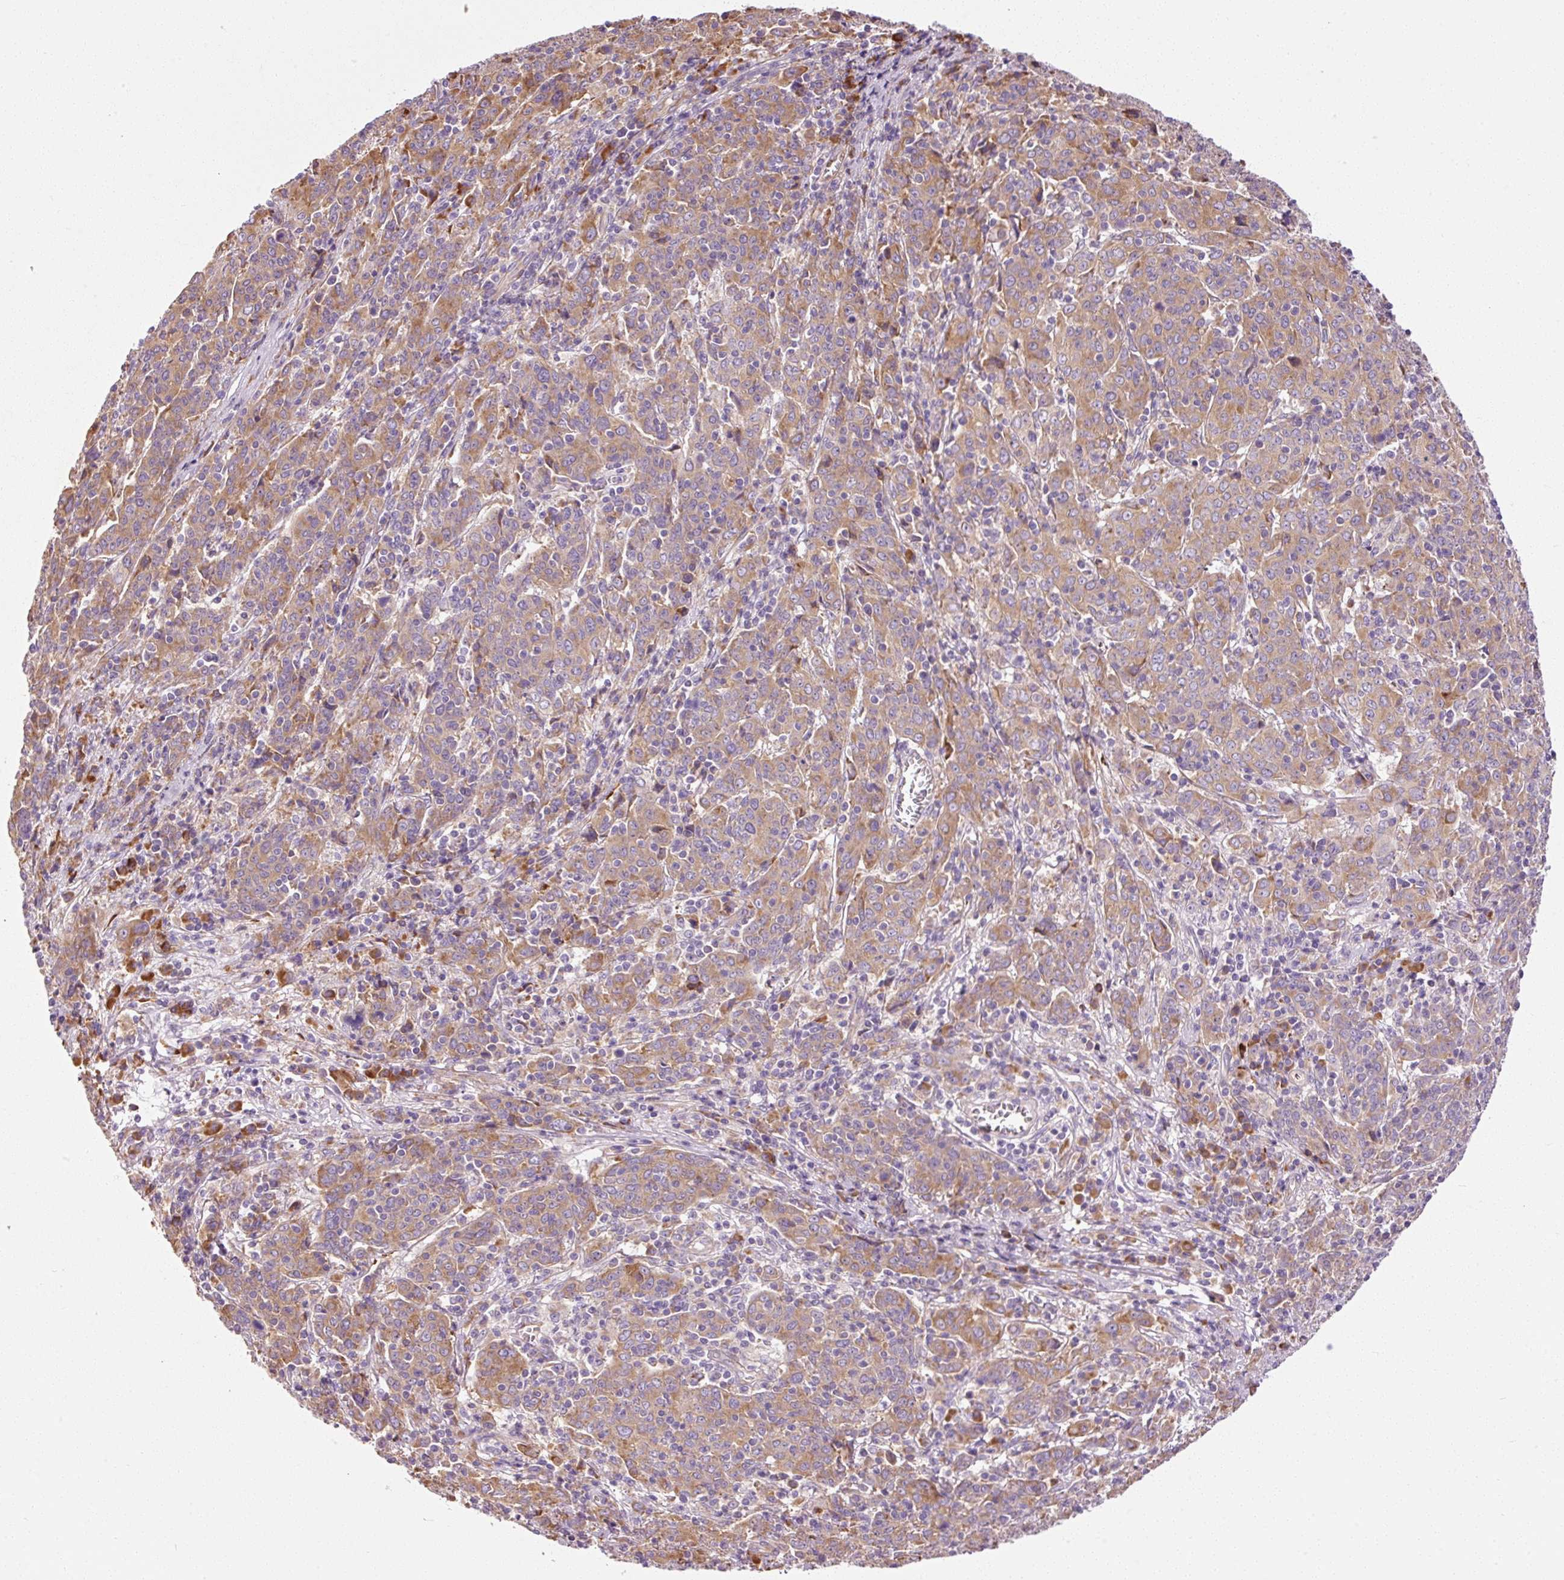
{"staining": {"intensity": "moderate", "quantity": ">75%", "location": "cytoplasmic/membranous"}, "tissue": "cervical cancer", "cell_type": "Tumor cells", "image_type": "cancer", "snomed": [{"axis": "morphology", "description": "Squamous cell carcinoma, NOS"}, {"axis": "topography", "description": "Cervix"}], "caption": "Human squamous cell carcinoma (cervical) stained for a protein (brown) demonstrates moderate cytoplasmic/membranous positive staining in about >75% of tumor cells.", "gene": "RPL10A", "patient": {"sex": "female", "age": 67}}